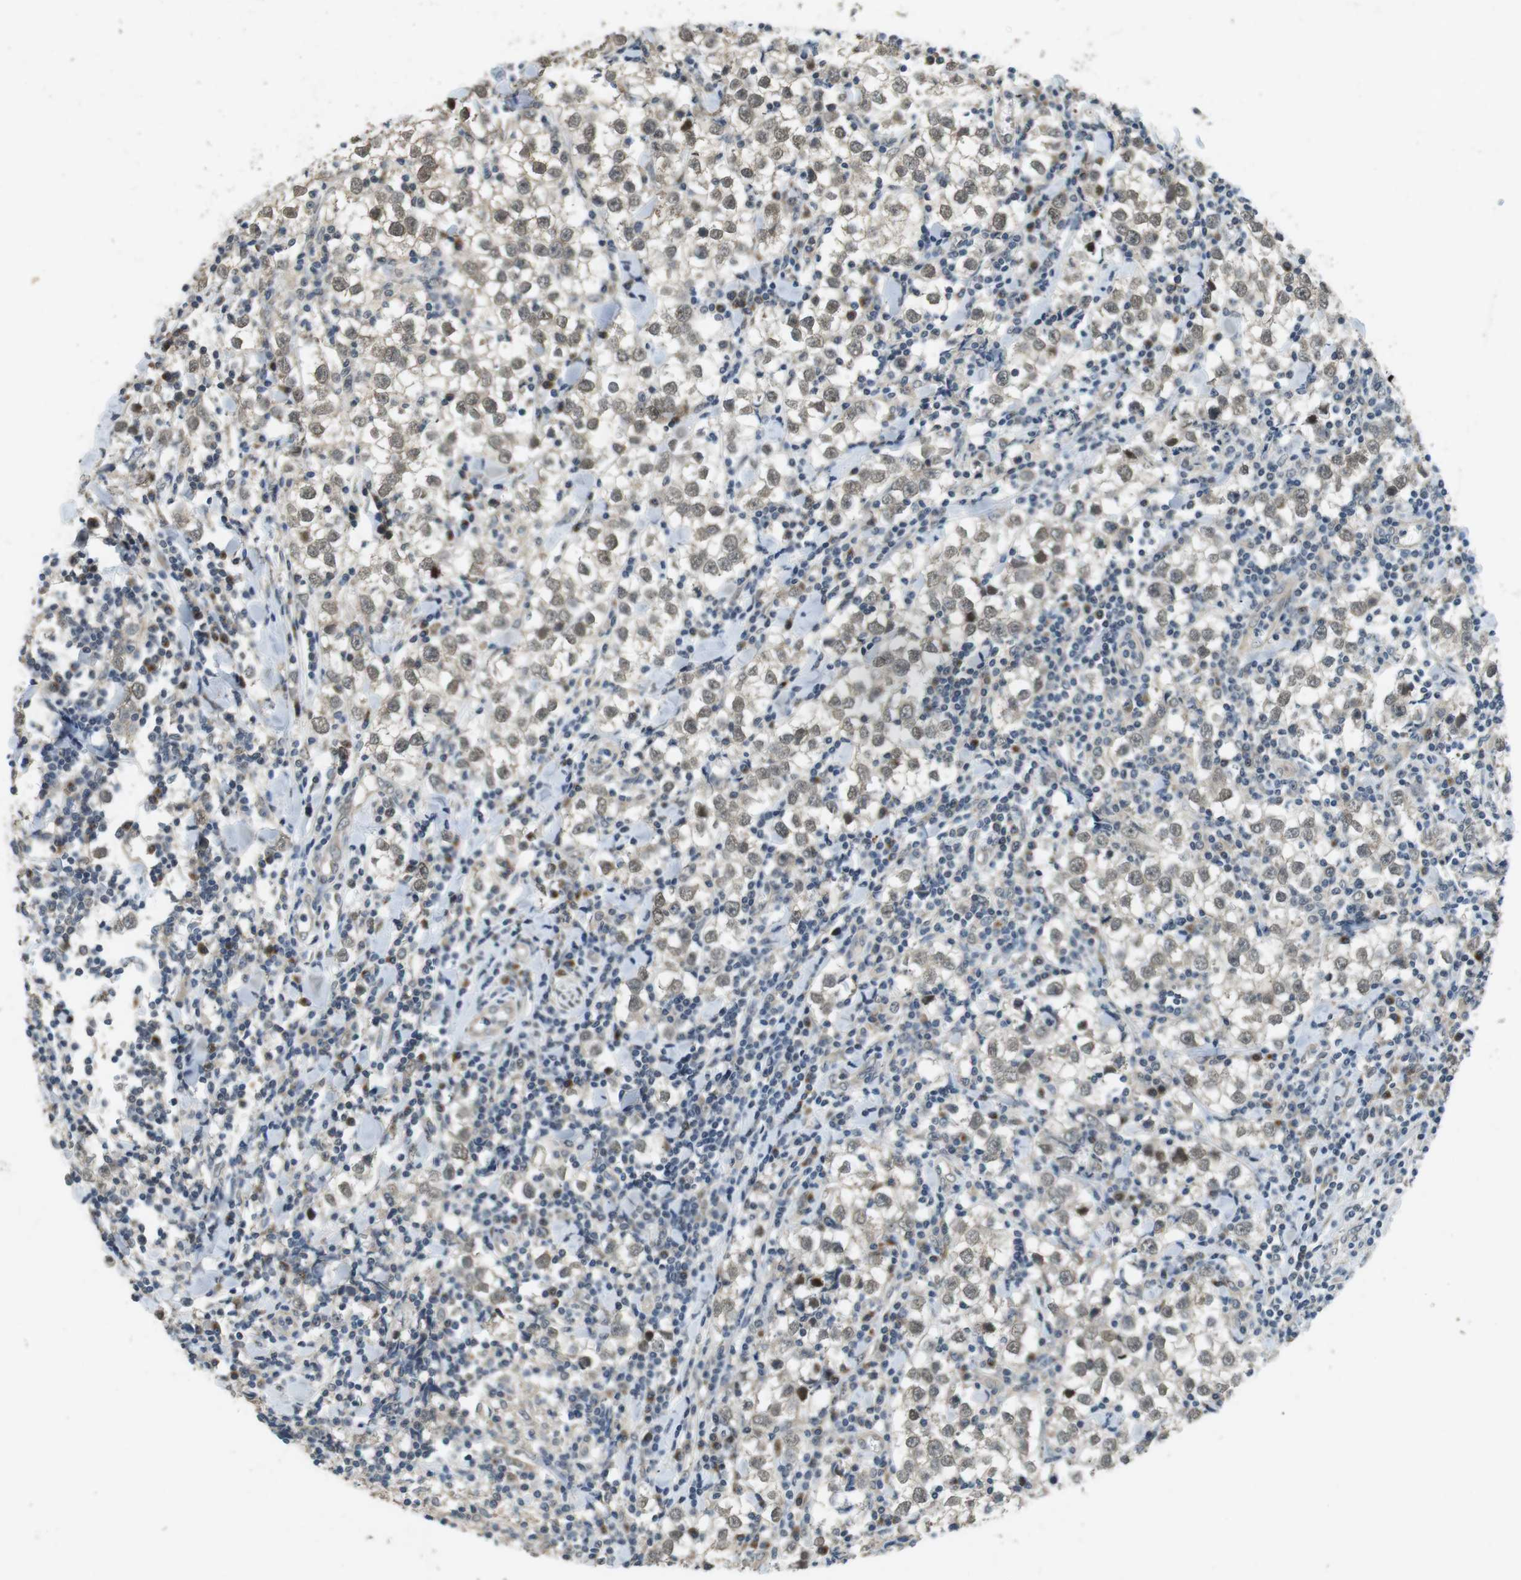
{"staining": {"intensity": "weak", "quantity": ">75%", "location": "nuclear"}, "tissue": "testis cancer", "cell_type": "Tumor cells", "image_type": "cancer", "snomed": [{"axis": "morphology", "description": "Seminoma, NOS"}, {"axis": "morphology", "description": "Carcinoma, Embryonal, NOS"}, {"axis": "topography", "description": "Testis"}], "caption": "IHC image of testis cancer (seminoma) stained for a protein (brown), which exhibits low levels of weak nuclear positivity in approximately >75% of tumor cells.", "gene": "CLDN7", "patient": {"sex": "male", "age": 36}}